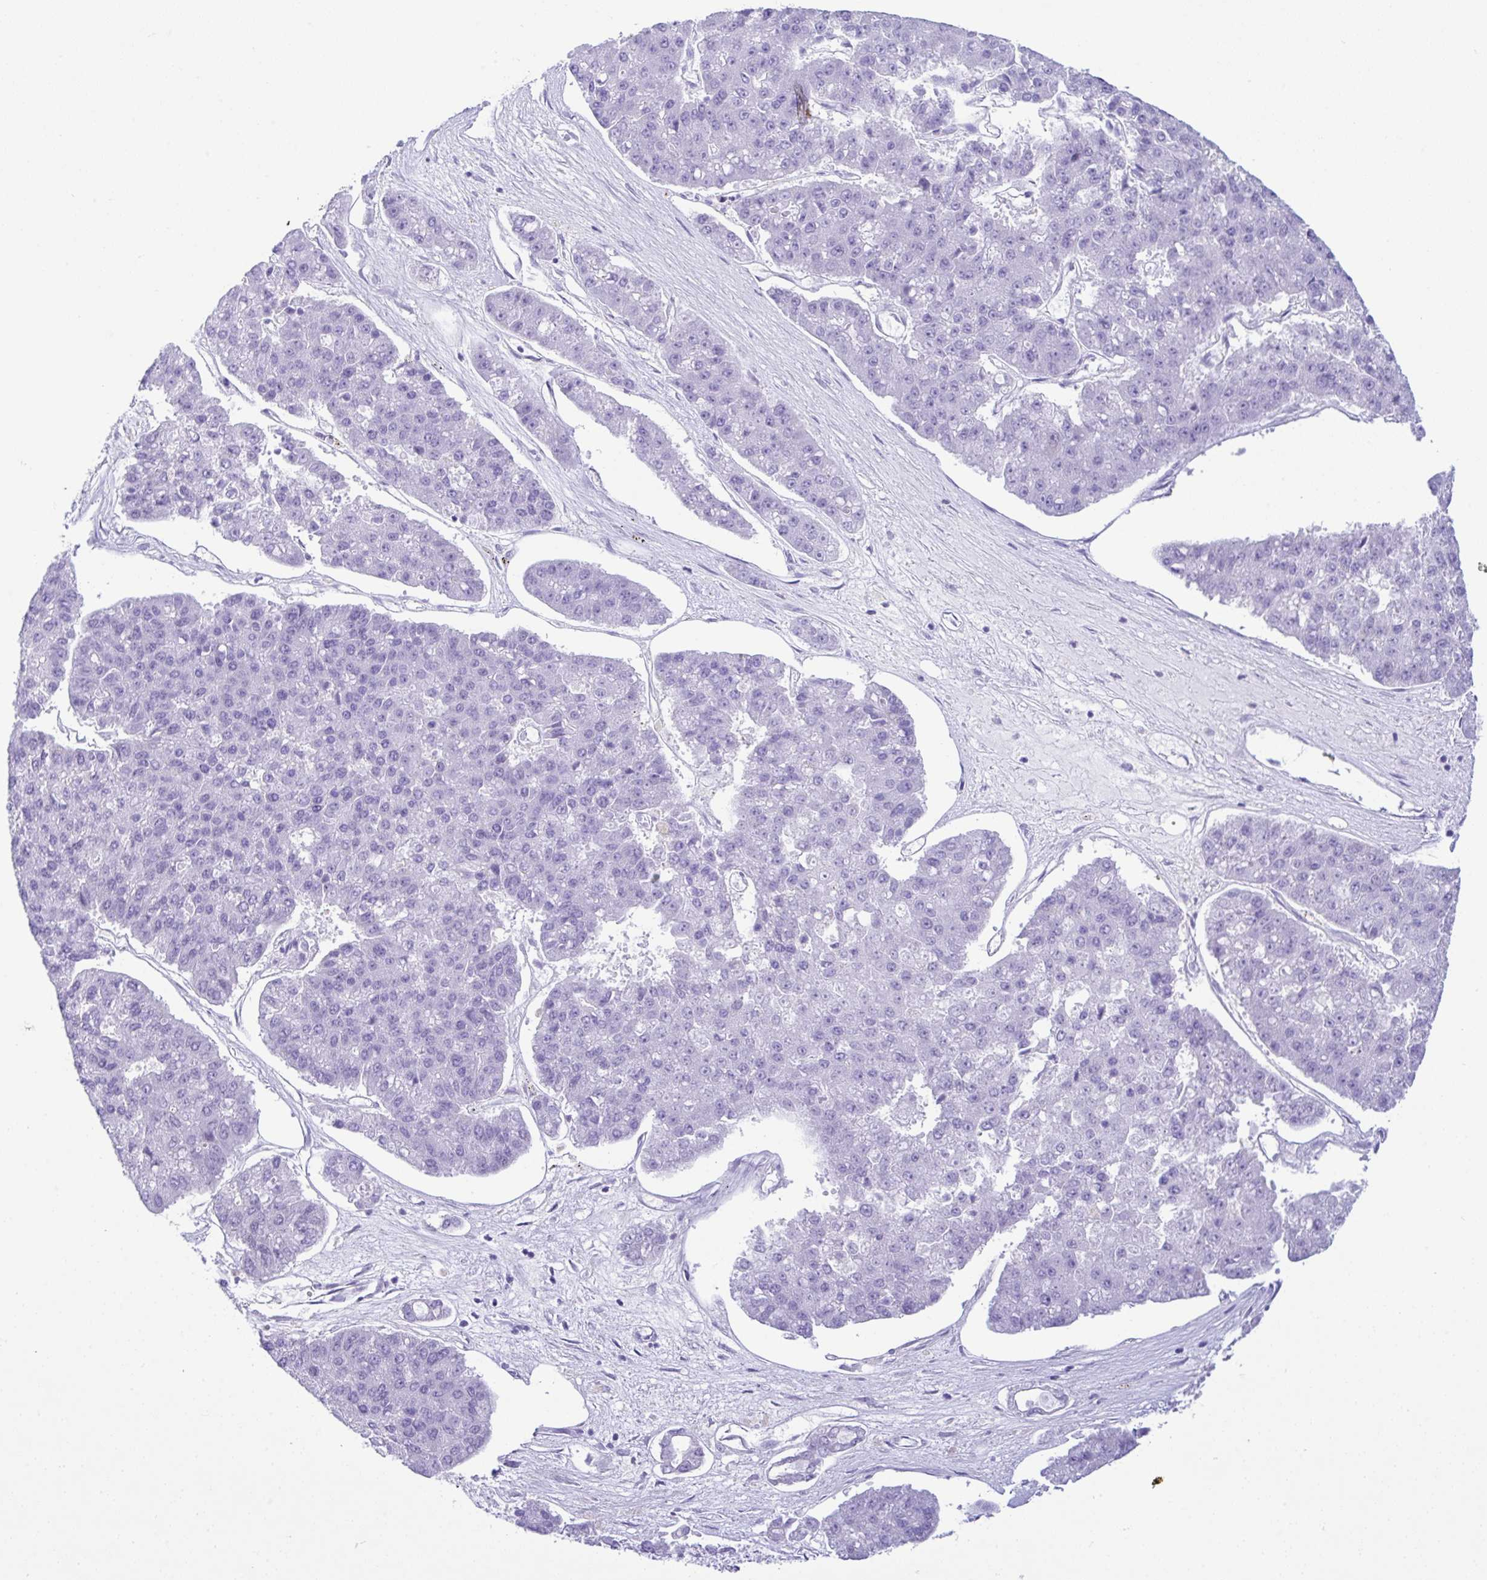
{"staining": {"intensity": "negative", "quantity": "none", "location": "none"}, "tissue": "pancreatic cancer", "cell_type": "Tumor cells", "image_type": "cancer", "snomed": [{"axis": "morphology", "description": "Adenocarcinoma, NOS"}, {"axis": "topography", "description": "Pancreas"}], "caption": "The photomicrograph exhibits no staining of tumor cells in pancreatic adenocarcinoma.", "gene": "RRM2", "patient": {"sex": "male", "age": 50}}